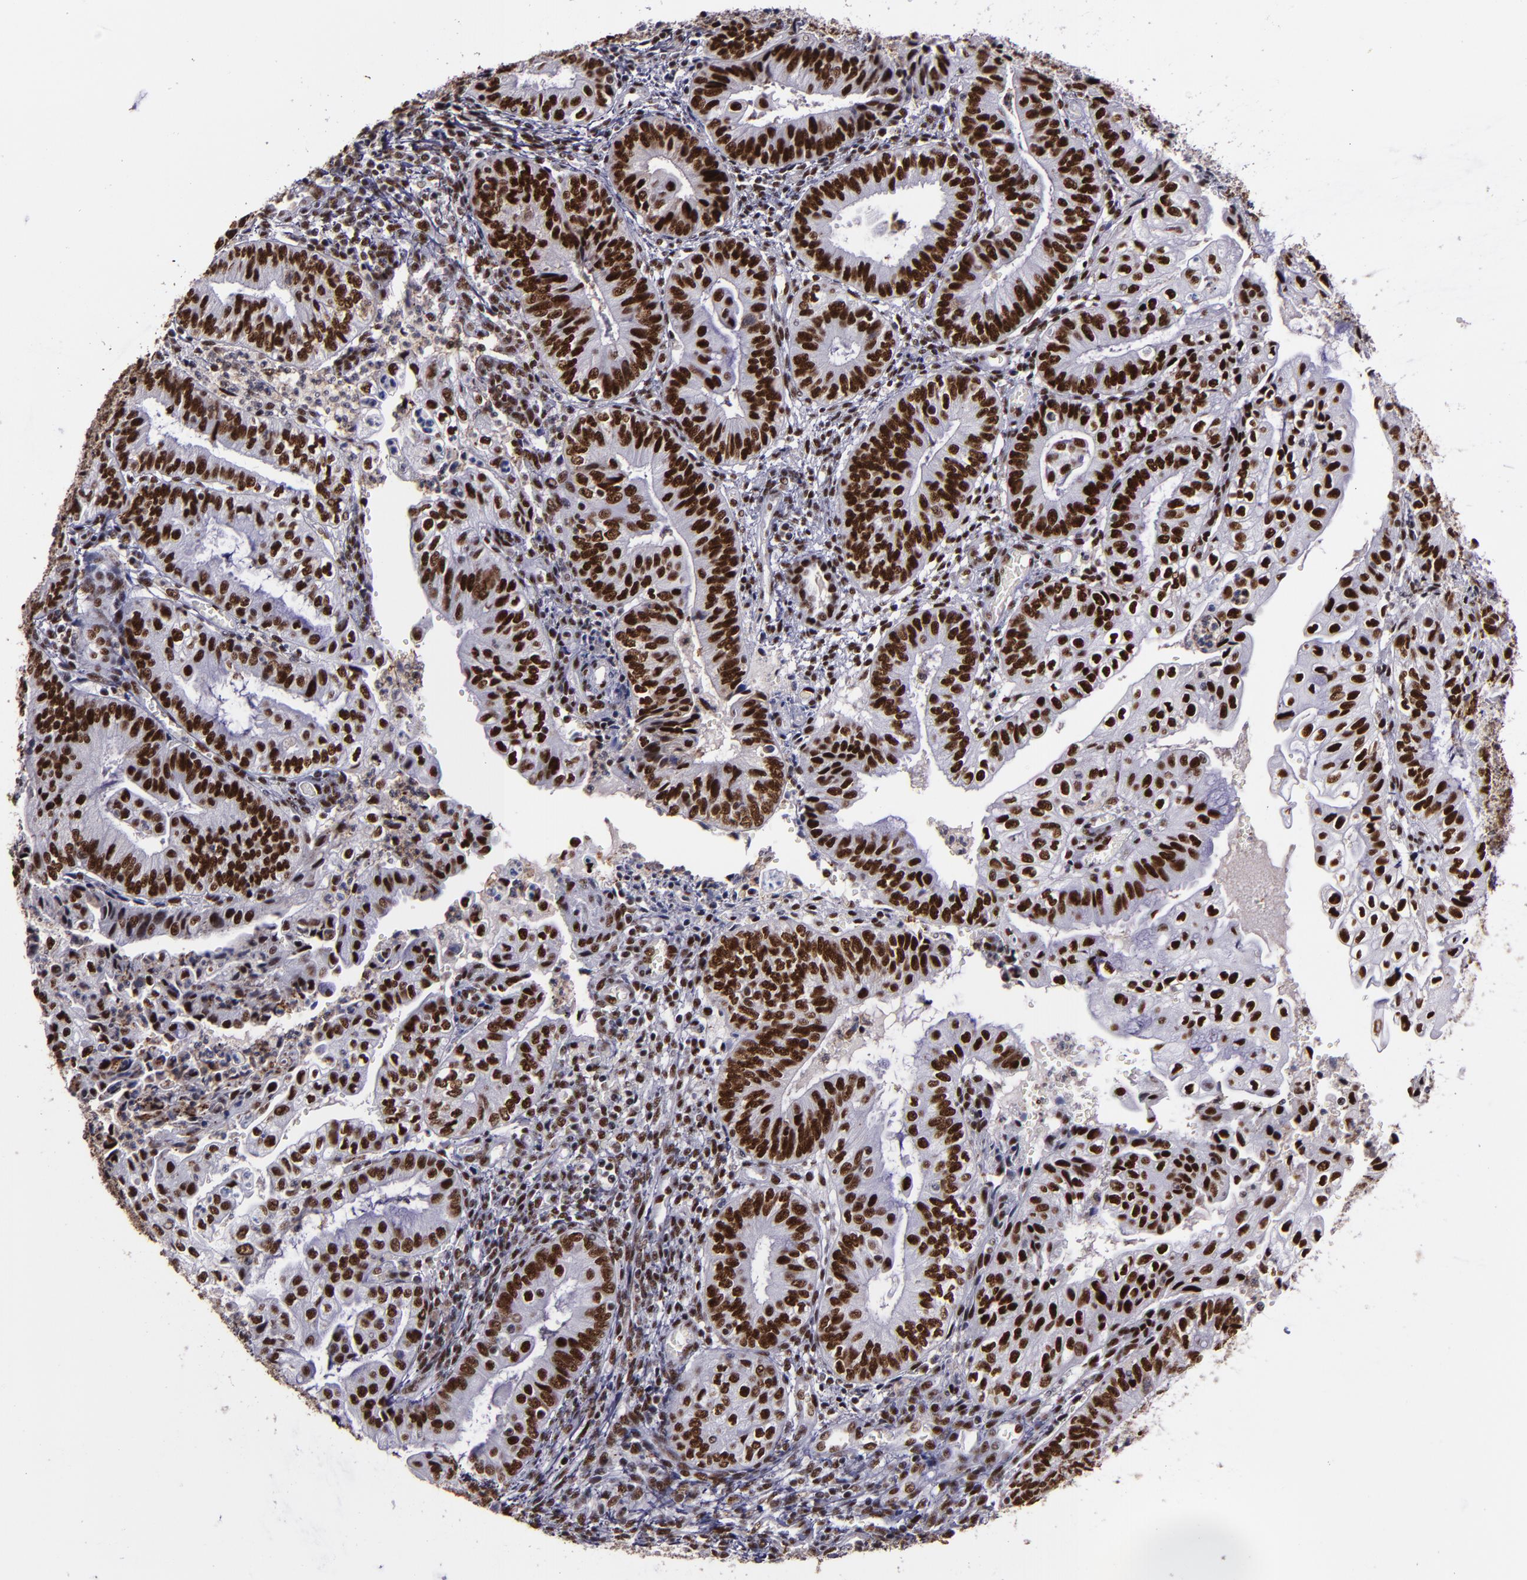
{"staining": {"intensity": "strong", "quantity": ">75%", "location": "nuclear"}, "tissue": "endometrial cancer", "cell_type": "Tumor cells", "image_type": "cancer", "snomed": [{"axis": "morphology", "description": "Adenocarcinoma, NOS"}, {"axis": "topography", "description": "Endometrium"}], "caption": "Immunohistochemical staining of endometrial adenocarcinoma demonstrates high levels of strong nuclear expression in approximately >75% of tumor cells.", "gene": "PPP4R3A", "patient": {"sex": "female", "age": 55}}